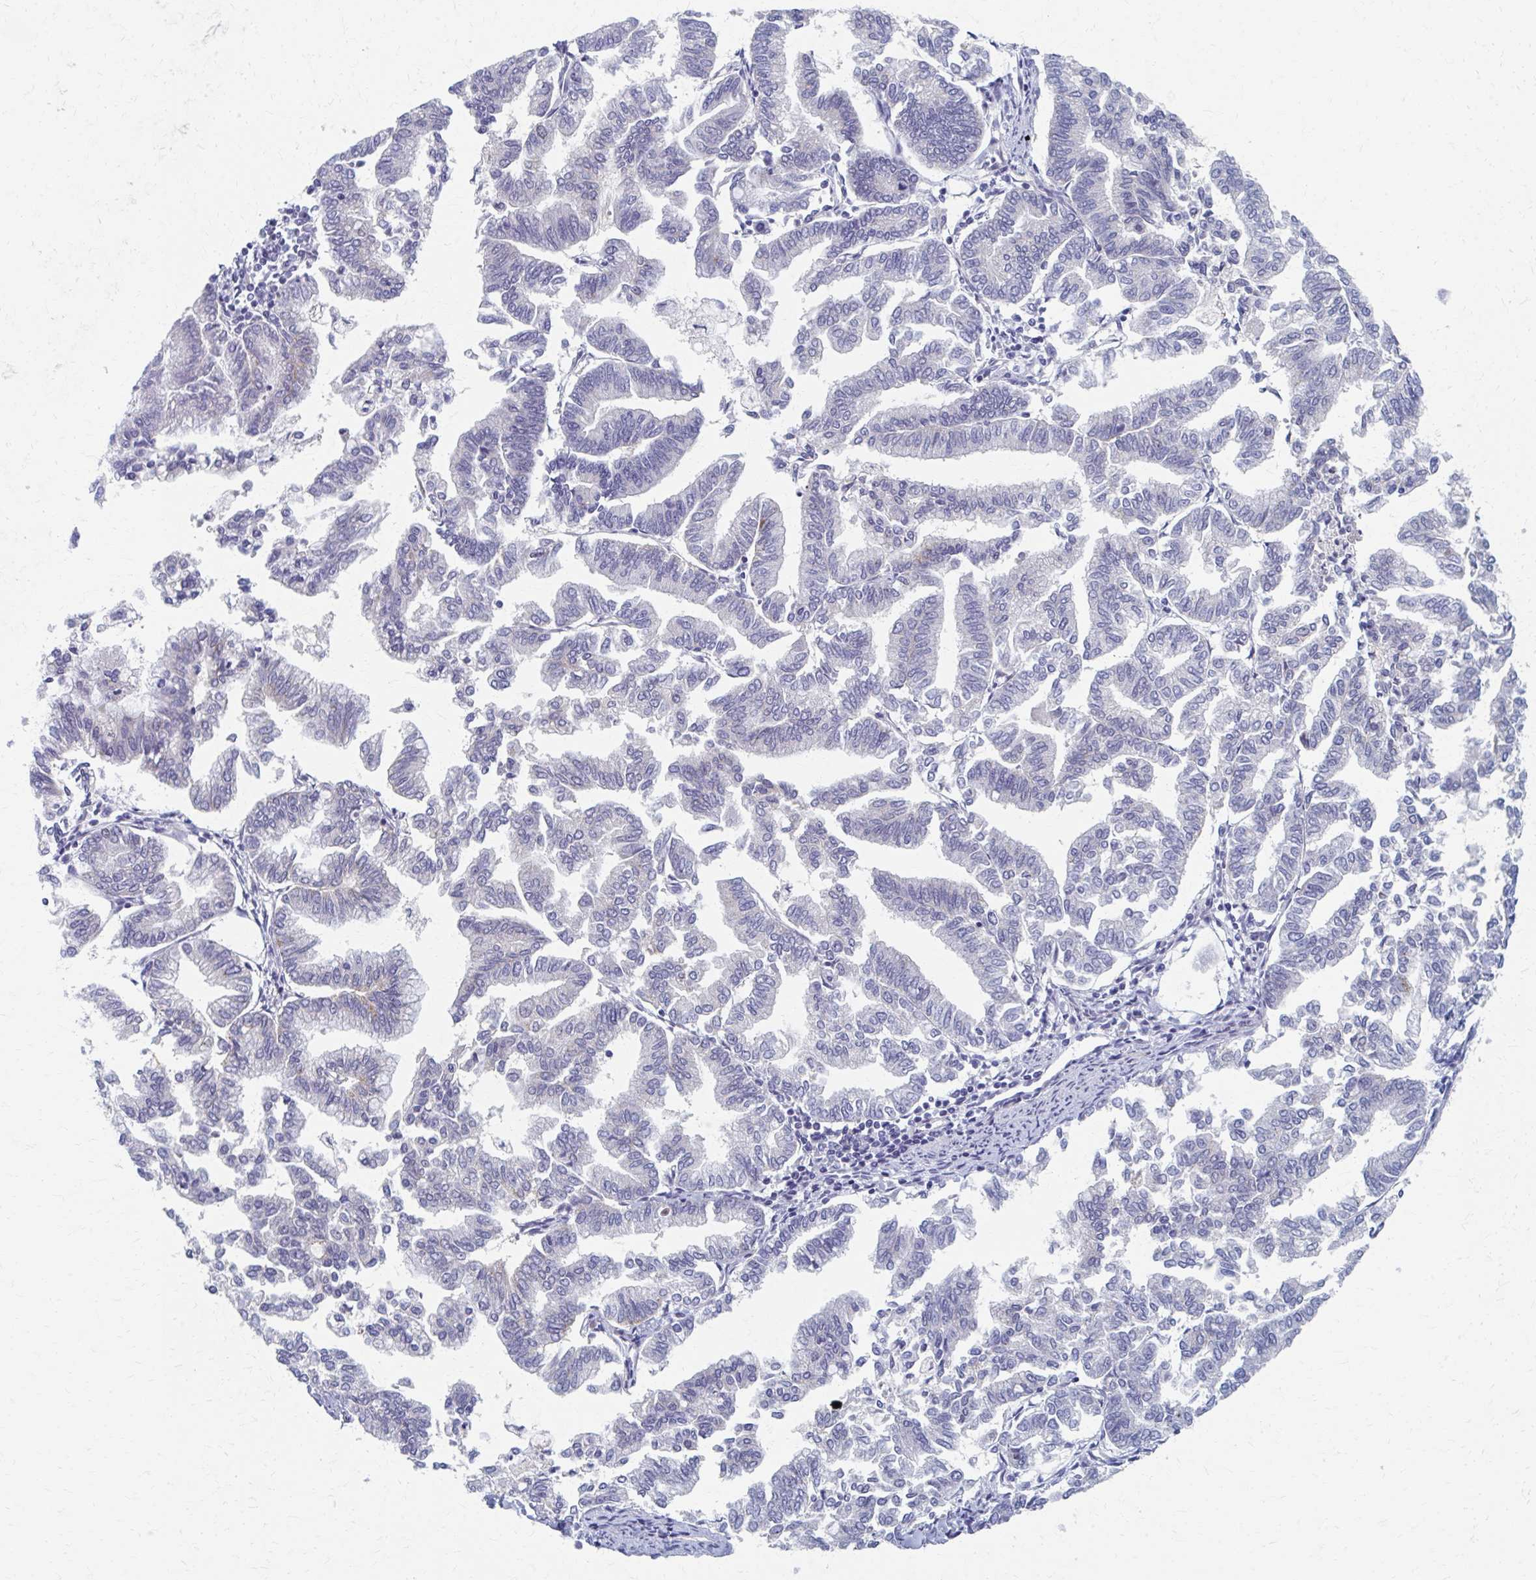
{"staining": {"intensity": "negative", "quantity": "none", "location": "none"}, "tissue": "endometrial cancer", "cell_type": "Tumor cells", "image_type": "cancer", "snomed": [{"axis": "morphology", "description": "Adenocarcinoma, NOS"}, {"axis": "topography", "description": "Endometrium"}], "caption": "Micrograph shows no protein expression in tumor cells of endometrial cancer (adenocarcinoma) tissue. (DAB immunohistochemistry visualized using brightfield microscopy, high magnification).", "gene": "ABHD16B", "patient": {"sex": "female", "age": 79}}